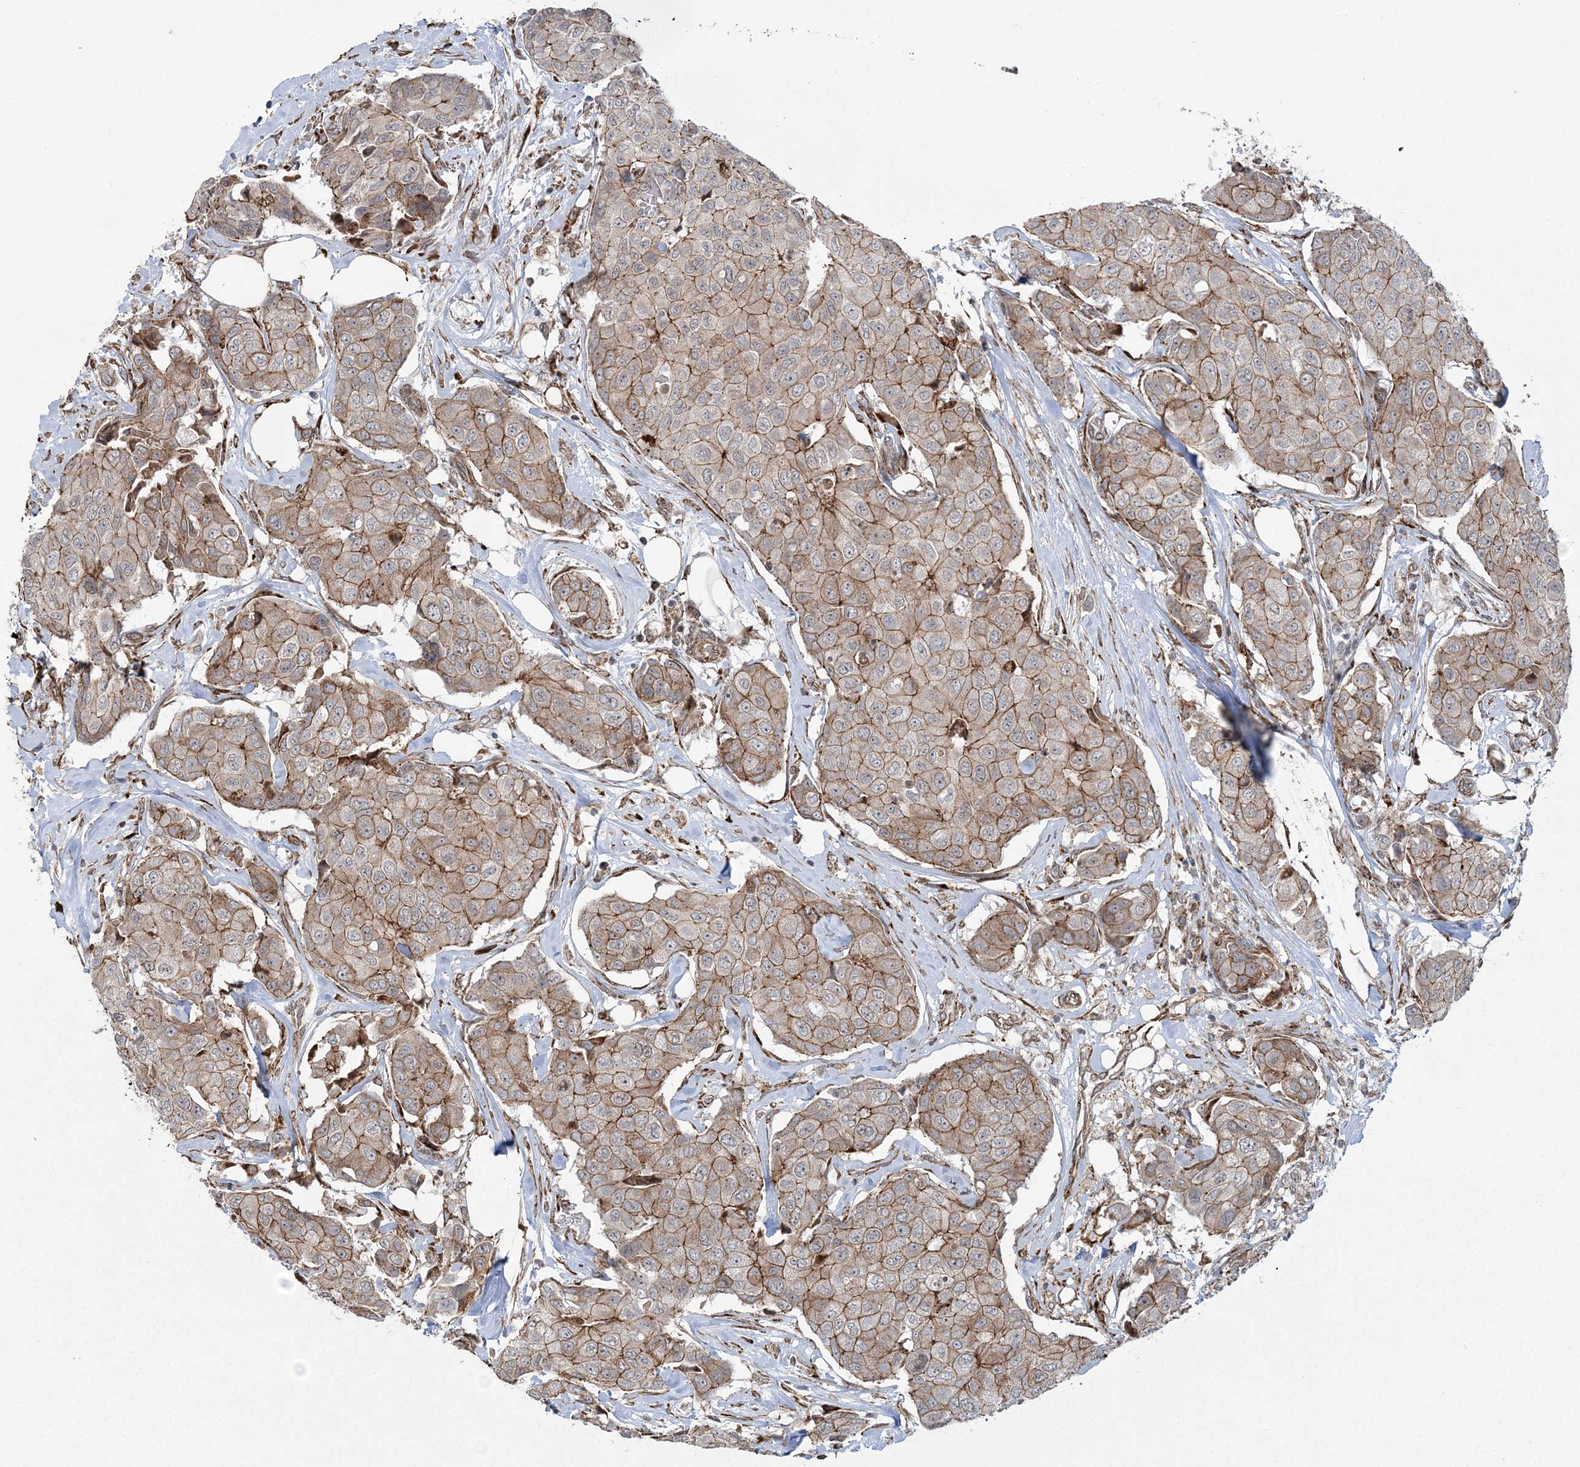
{"staining": {"intensity": "moderate", "quantity": ">75%", "location": "cytoplasmic/membranous"}, "tissue": "breast cancer", "cell_type": "Tumor cells", "image_type": "cancer", "snomed": [{"axis": "morphology", "description": "Duct carcinoma"}, {"axis": "topography", "description": "Breast"}], "caption": "Immunohistochemistry (DAB (3,3'-diaminobenzidine)) staining of invasive ductal carcinoma (breast) displays moderate cytoplasmic/membranous protein staining in approximately >75% of tumor cells.", "gene": "EFCAB12", "patient": {"sex": "female", "age": 80}}